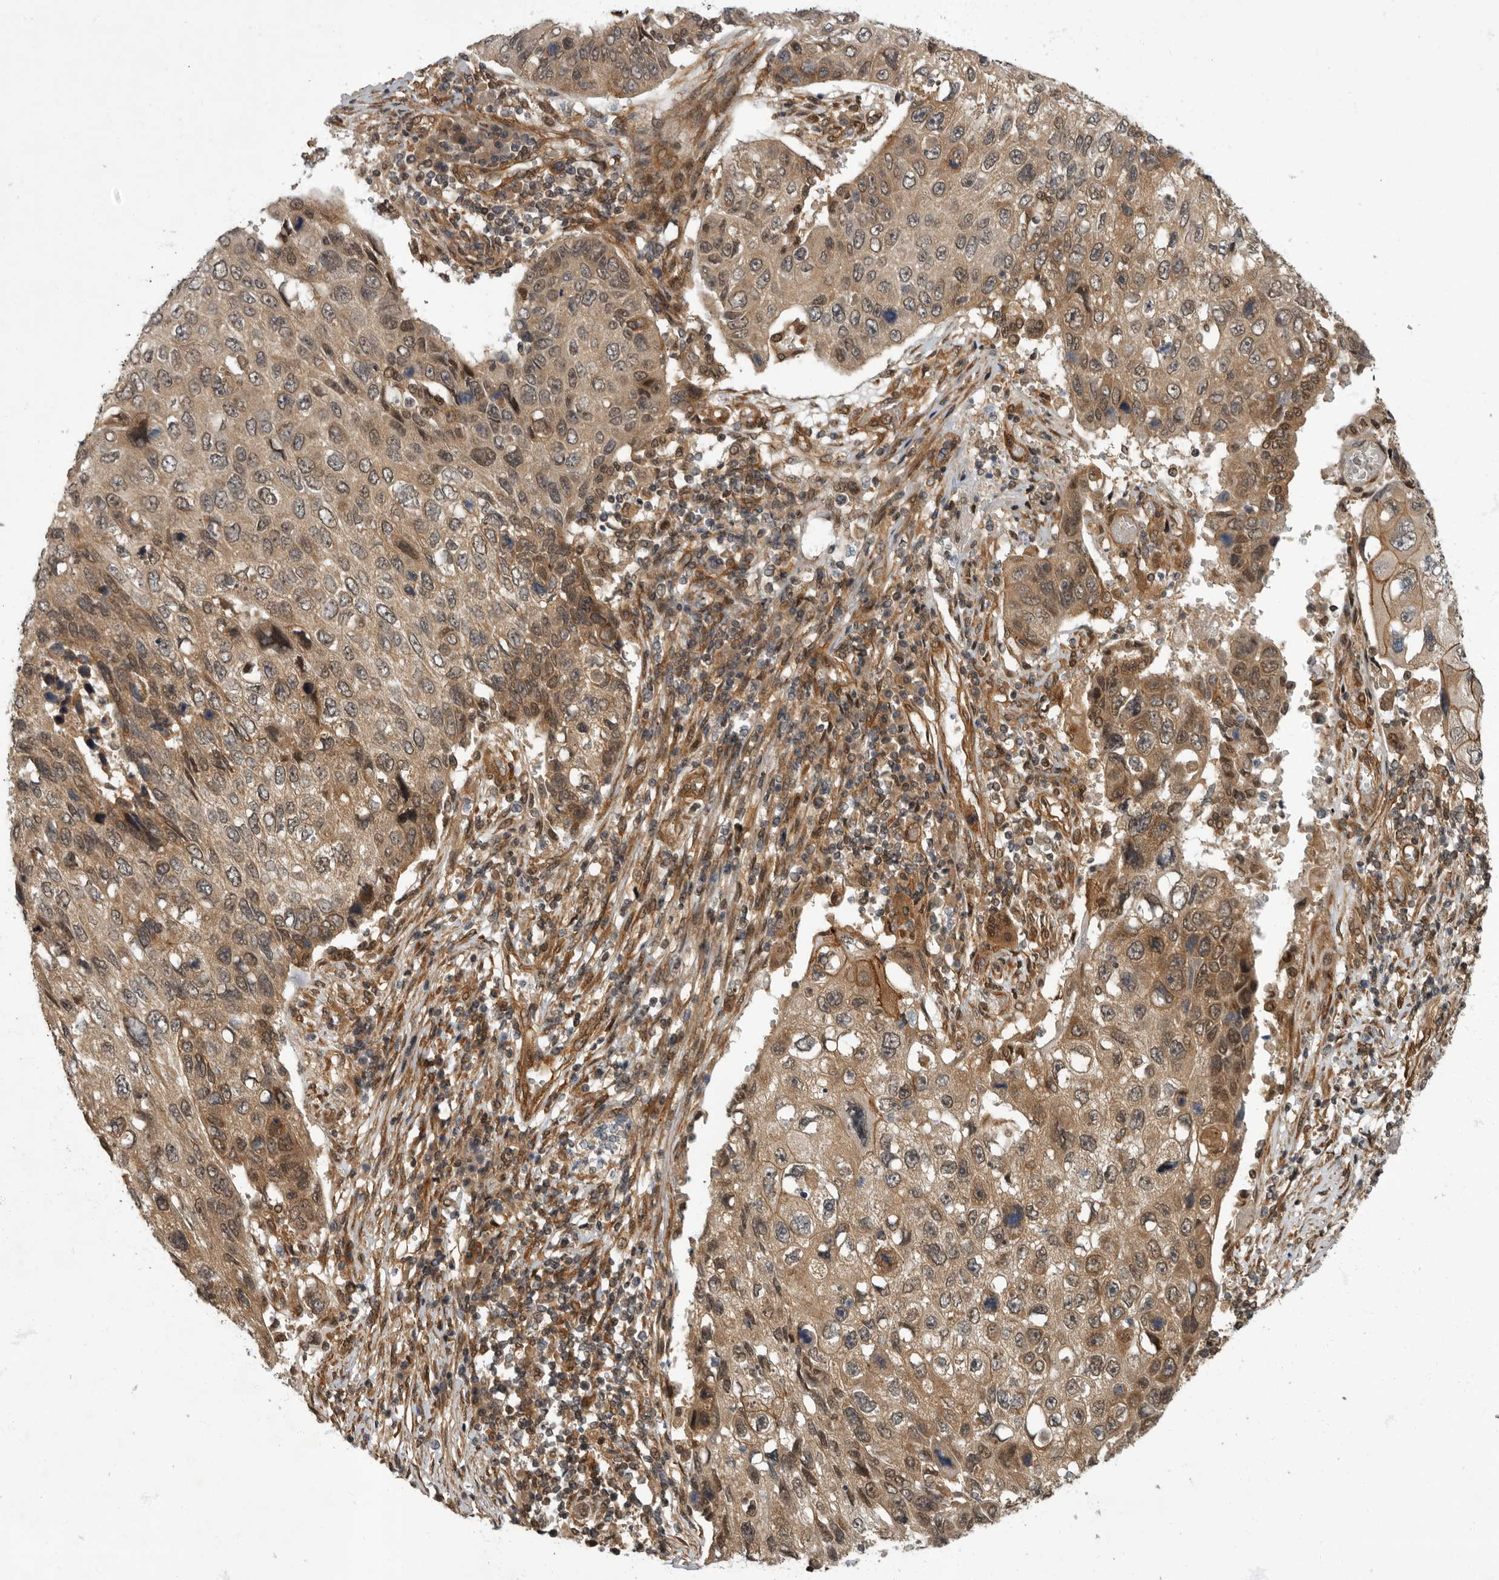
{"staining": {"intensity": "weak", "quantity": ">75%", "location": "cytoplasmic/membranous"}, "tissue": "lung cancer", "cell_type": "Tumor cells", "image_type": "cancer", "snomed": [{"axis": "morphology", "description": "Squamous cell carcinoma, NOS"}, {"axis": "topography", "description": "Lung"}], "caption": "Brown immunohistochemical staining in human lung cancer displays weak cytoplasmic/membranous positivity in about >75% of tumor cells. (DAB = brown stain, brightfield microscopy at high magnification).", "gene": "VPS50", "patient": {"sex": "male", "age": 61}}